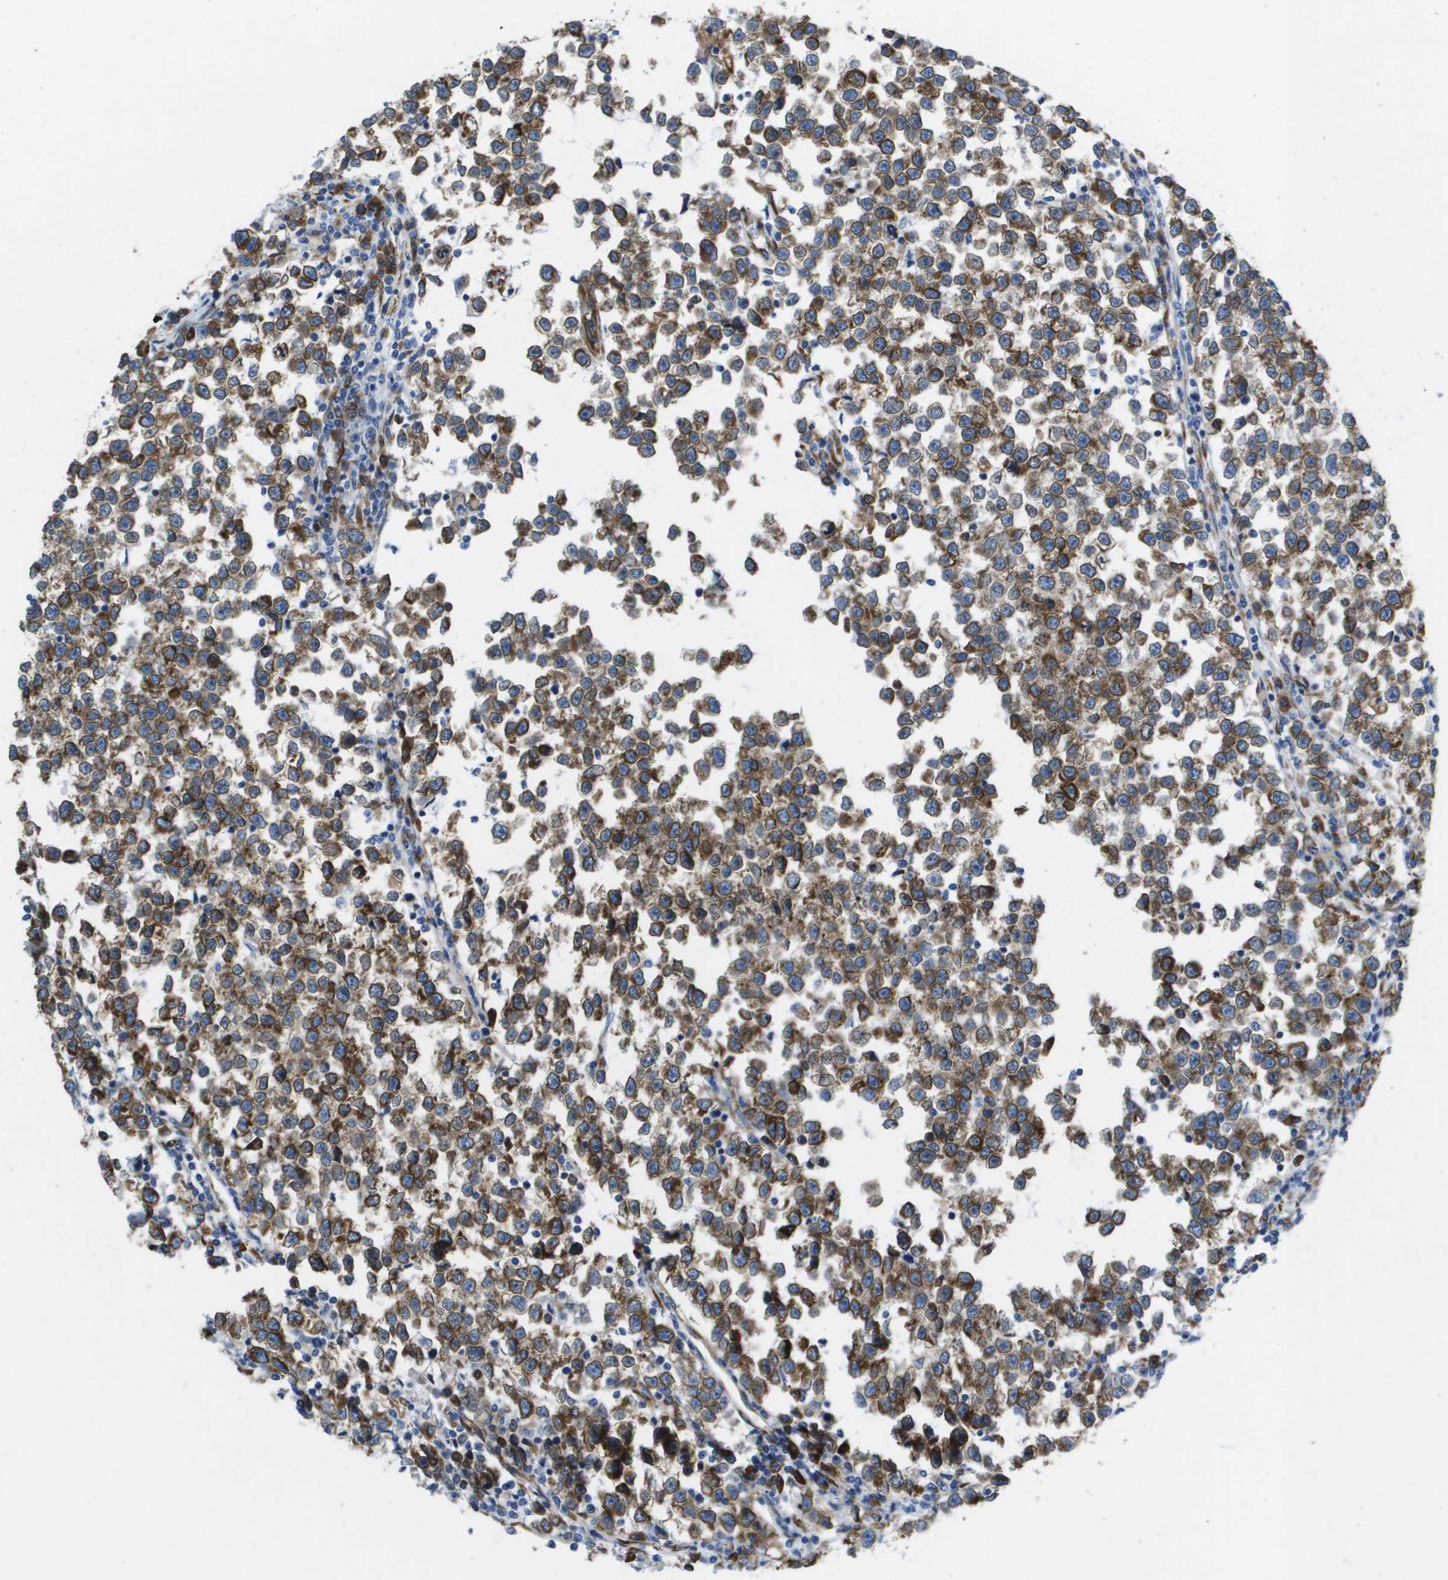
{"staining": {"intensity": "moderate", "quantity": ">75%", "location": "cytoplasmic/membranous"}, "tissue": "testis cancer", "cell_type": "Tumor cells", "image_type": "cancer", "snomed": [{"axis": "morphology", "description": "Normal tissue, NOS"}, {"axis": "morphology", "description": "Seminoma, NOS"}, {"axis": "topography", "description": "Testis"}], "caption": "DAB immunohistochemical staining of testis seminoma exhibits moderate cytoplasmic/membranous protein expression in about >75% of tumor cells.", "gene": "ST3GAL2", "patient": {"sex": "male", "age": 43}}